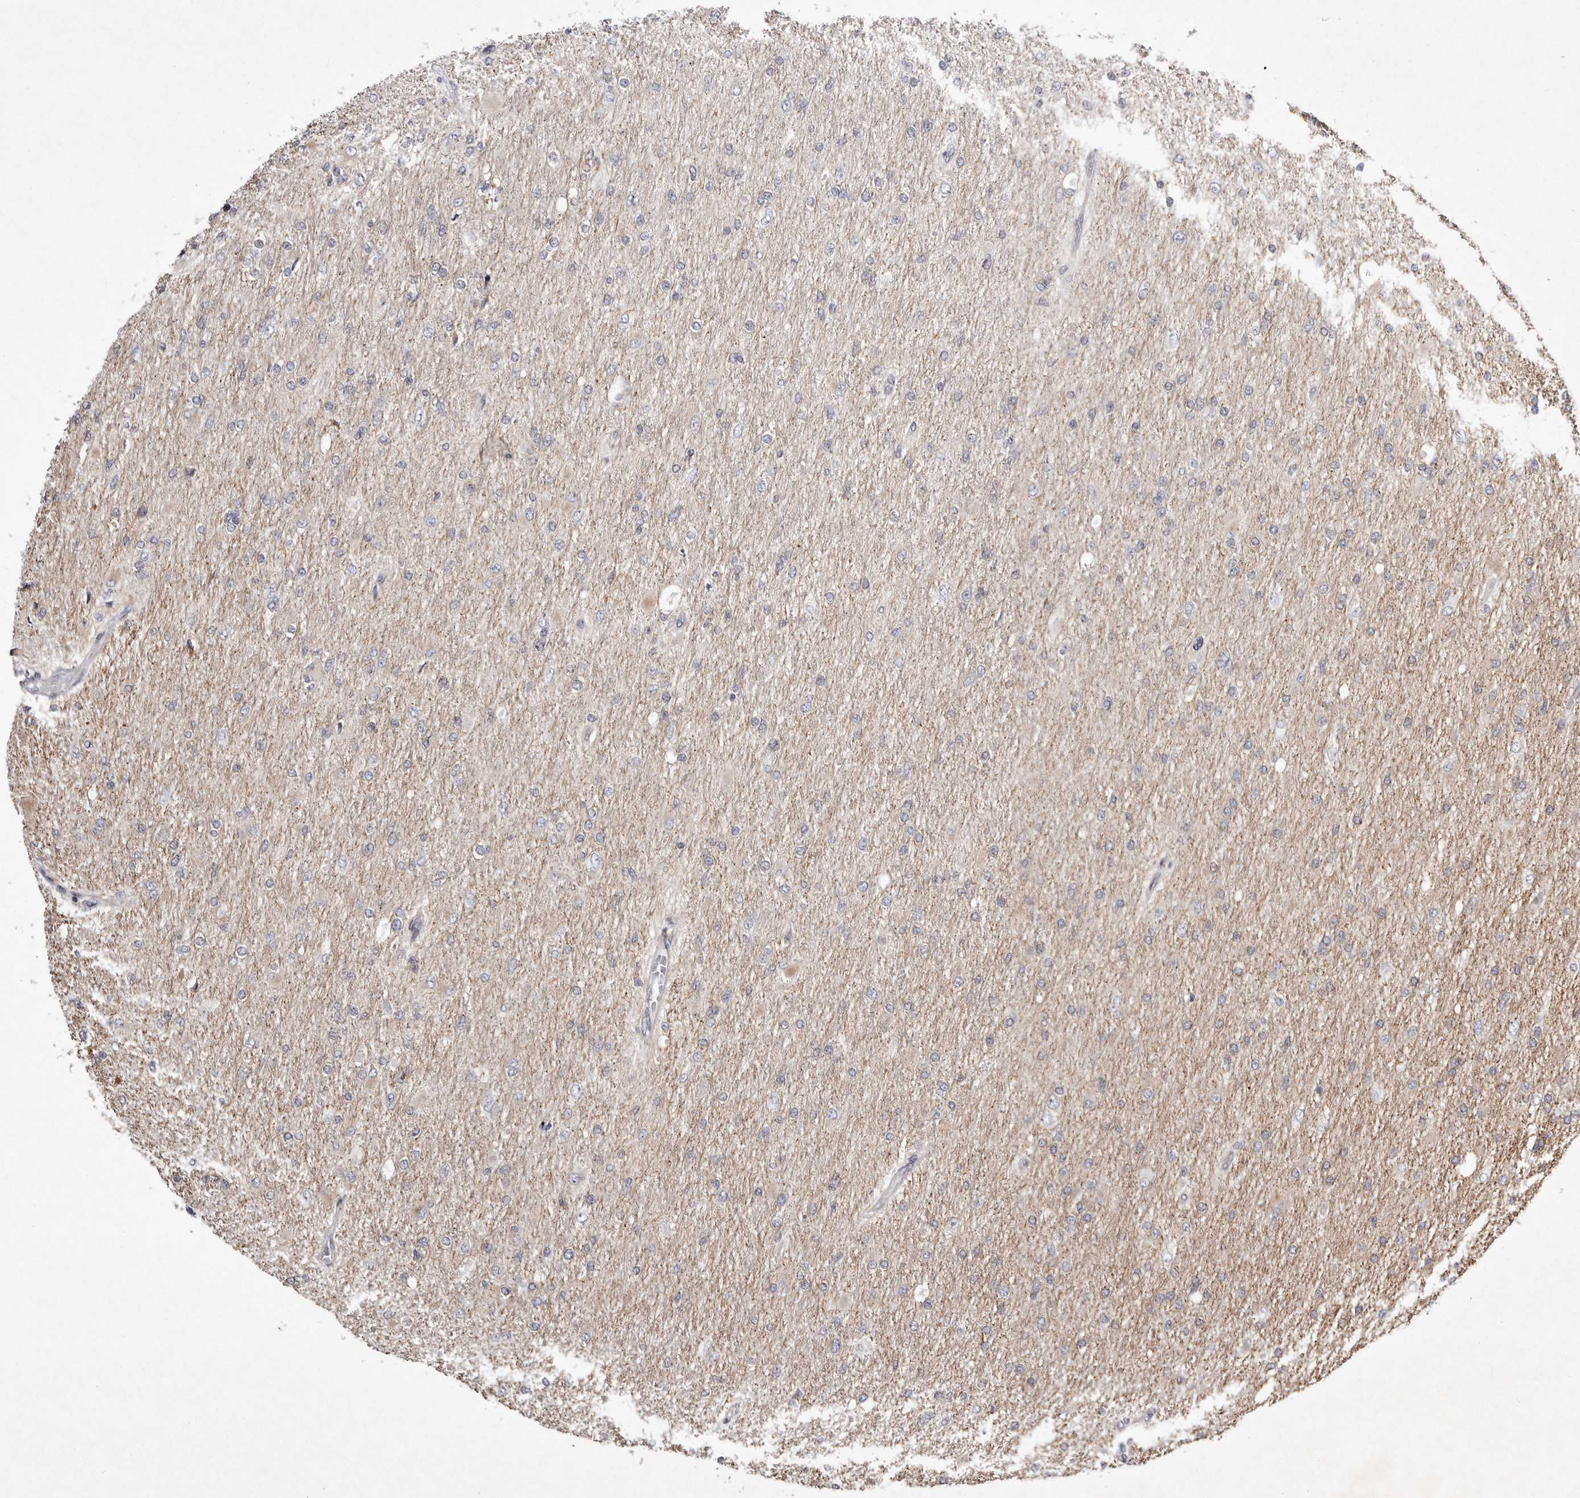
{"staining": {"intensity": "negative", "quantity": "none", "location": "none"}, "tissue": "glioma", "cell_type": "Tumor cells", "image_type": "cancer", "snomed": [{"axis": "morphology", "description": "Glioma, malignant, High grade"}, {"axis": "topography", "description": "Cerebral cortex"}], "caption": "Glioma was stained to show a protein in brown. There is no significant positivity in tumor cells.", "gene": "TIMM17B", "patient": {"sex": "female", "age": 36}}